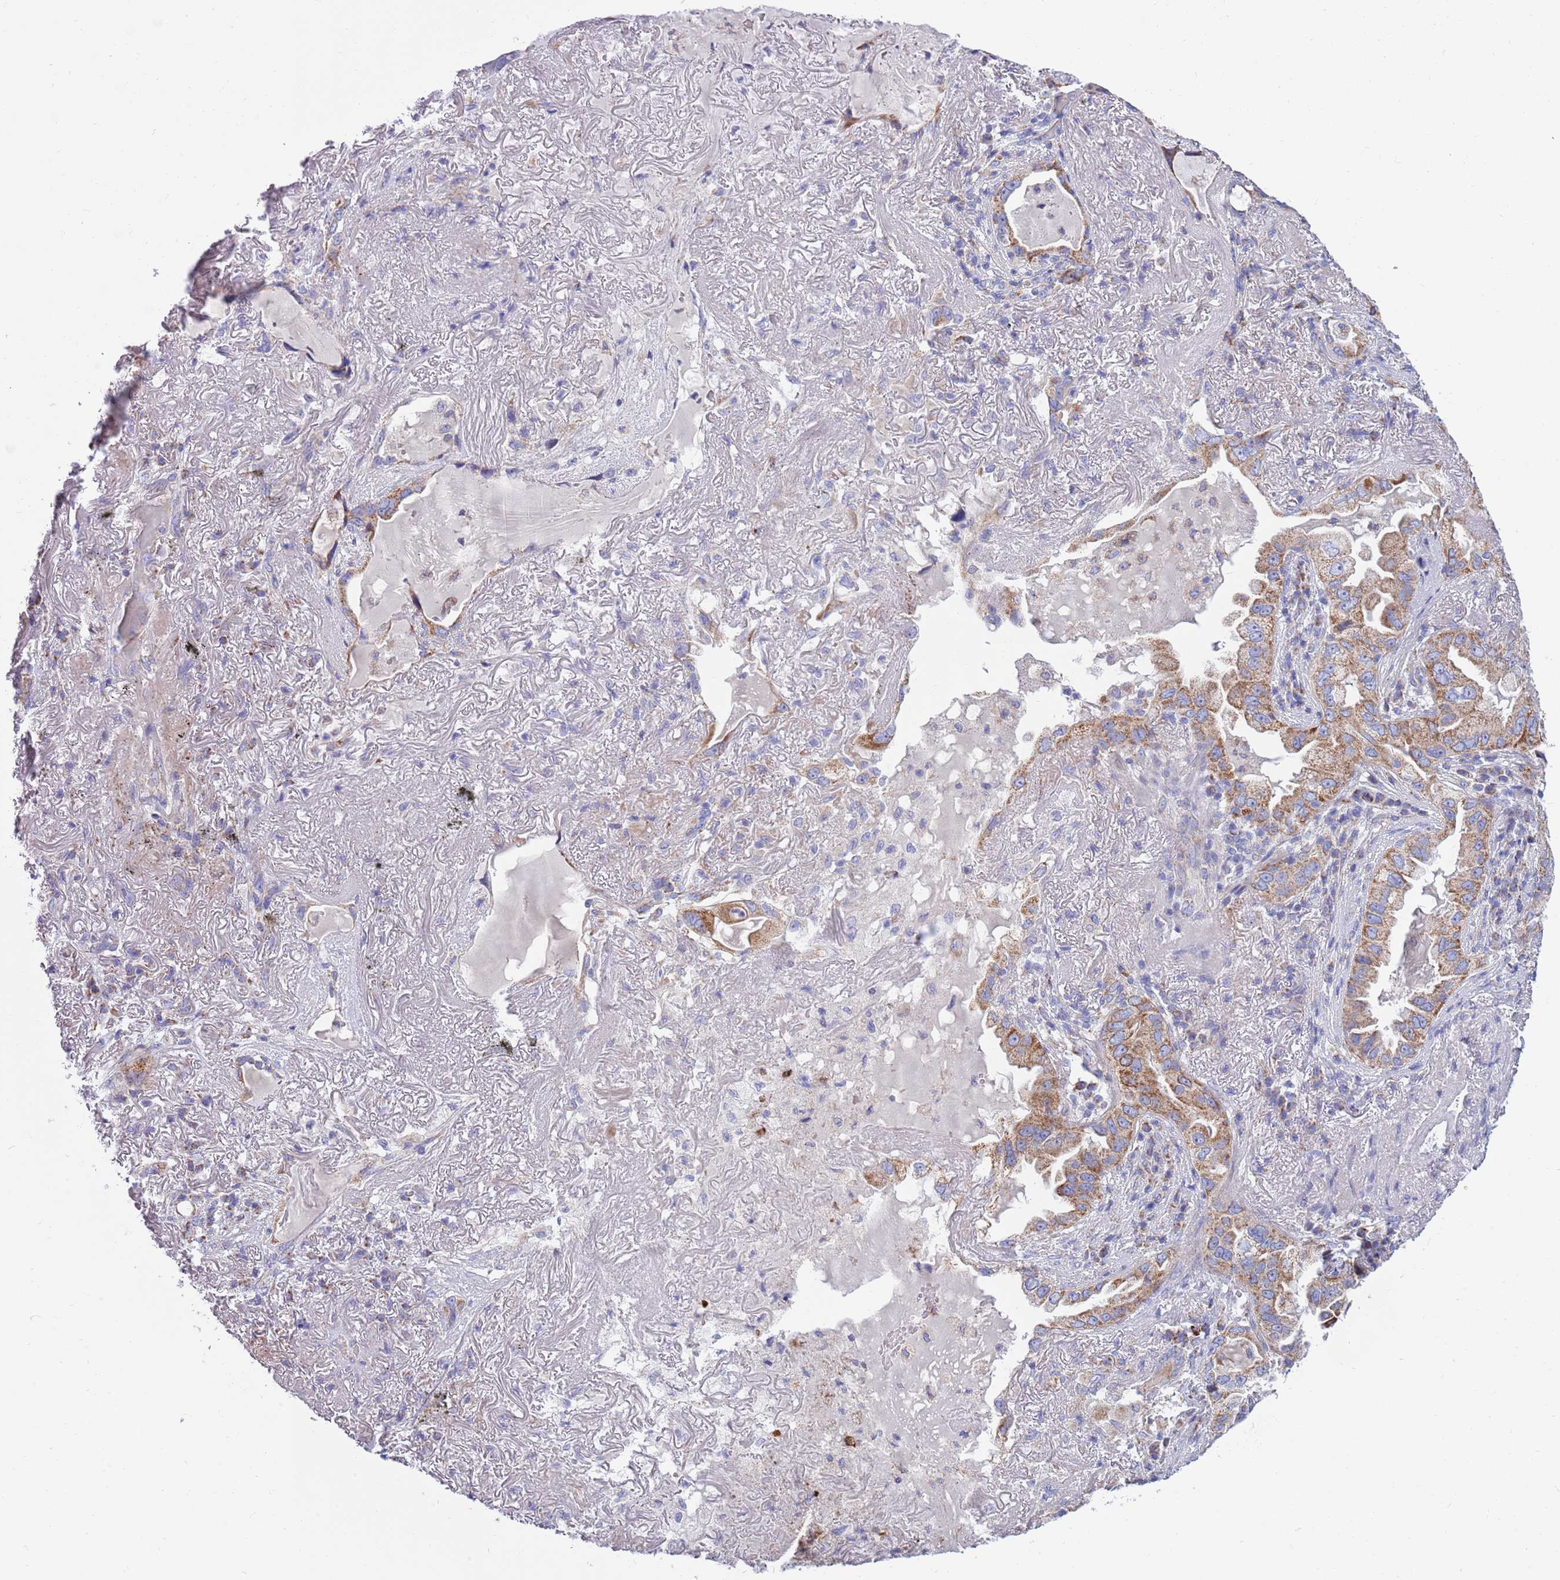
{"staining": {"intensity": "moderate", "quantity": ">75%", "location": "cytoplasmic/membranous"}, "tissue": "lung cancer", "cell_type": "Tumor cells", "image_type": "cancer", "snomed": [{"axis": "morphology", "description": "Adenocarcinoma, NOS"}, {"axis": "topography", "description": "Lung"}], "caption": "Protein positivity by immunohistochemistry displays moderate cytoplasmic/membranous positivity in about >75% of tumor cells in lung adenocarcinoma.", "gene": "EMC8", "patient": {"sex": "female", "age": 69}}